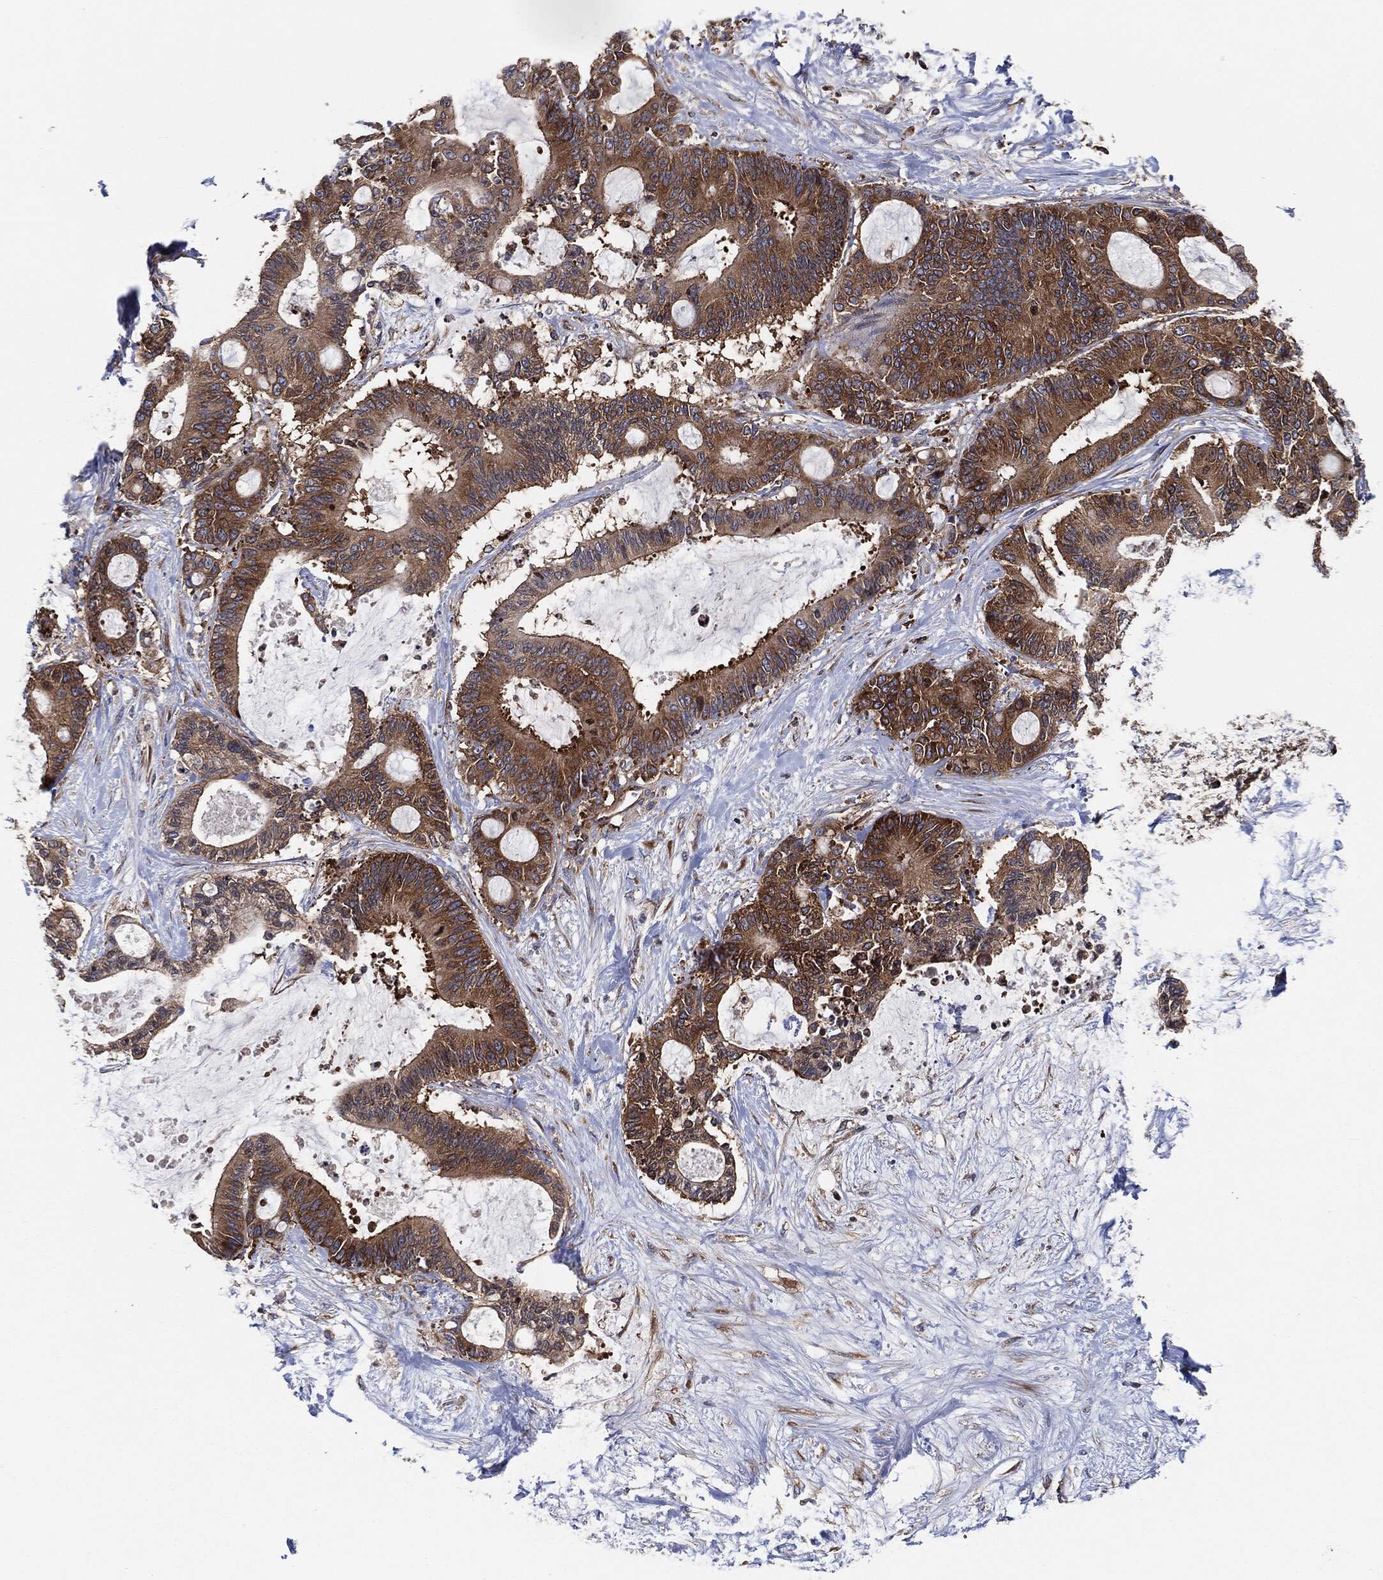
{"staining": {"intensity": "moderate", "quantity": ">75%", "location": "cytoplasmic/membranous"}, "tissue": "liver cancer", "cell_type": "Tumor cells", "image_type": "cancer", "snomed": [{"axis": "morphology", "description": "Cholangiocarcinoma"}, {"axis": "topography", "description": "Liver"}], "caption": "A brown stain highlights moderate cytoplasmic/membranous positivity of a protein in human liver cancer tumor cells.", "gene": "EIF2S2", "patient": {"sex": "female", "age": 73}}